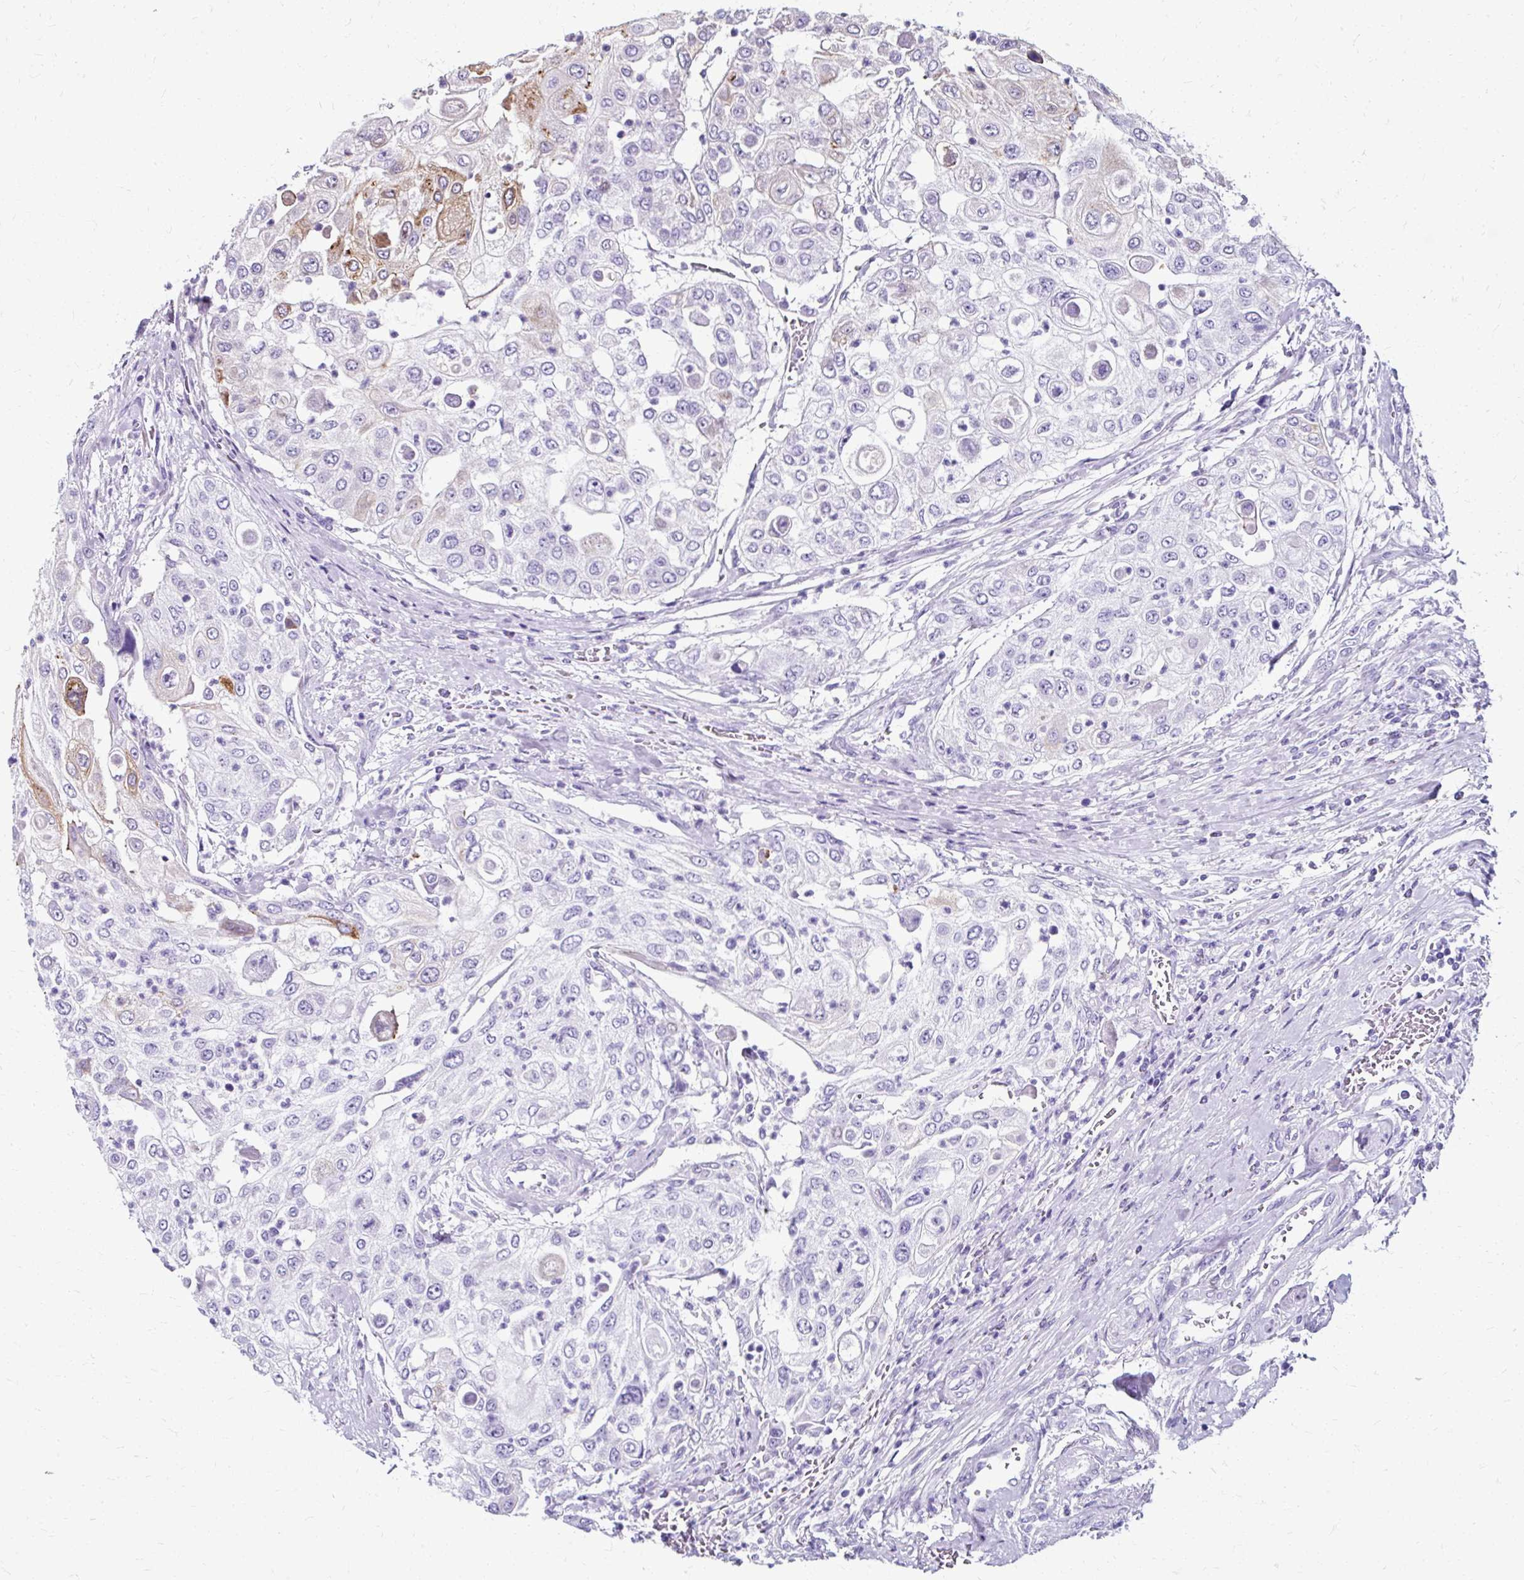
{"staining": {"intensity": "moderate", "quantity": "<25%", "location": "cytoplasmic/membranous"}, "tissue": "urothelial cancer", "cell_type": "Tumor cells", "image_type": "cancer", "snomed": [{"axis": "morphology", "description": "Urothelial carcinoma, High grade"}, {"axis": "topography", "description": "Urinary bladder"}], "caption": "Tumor cells reveal low levels of moderate cytoplasmic/membranous positivity in approximately <25% of cells in human urothelial cancer.", "gene": "ZNF555", "patient": {"sex": "female", "age": 79}}